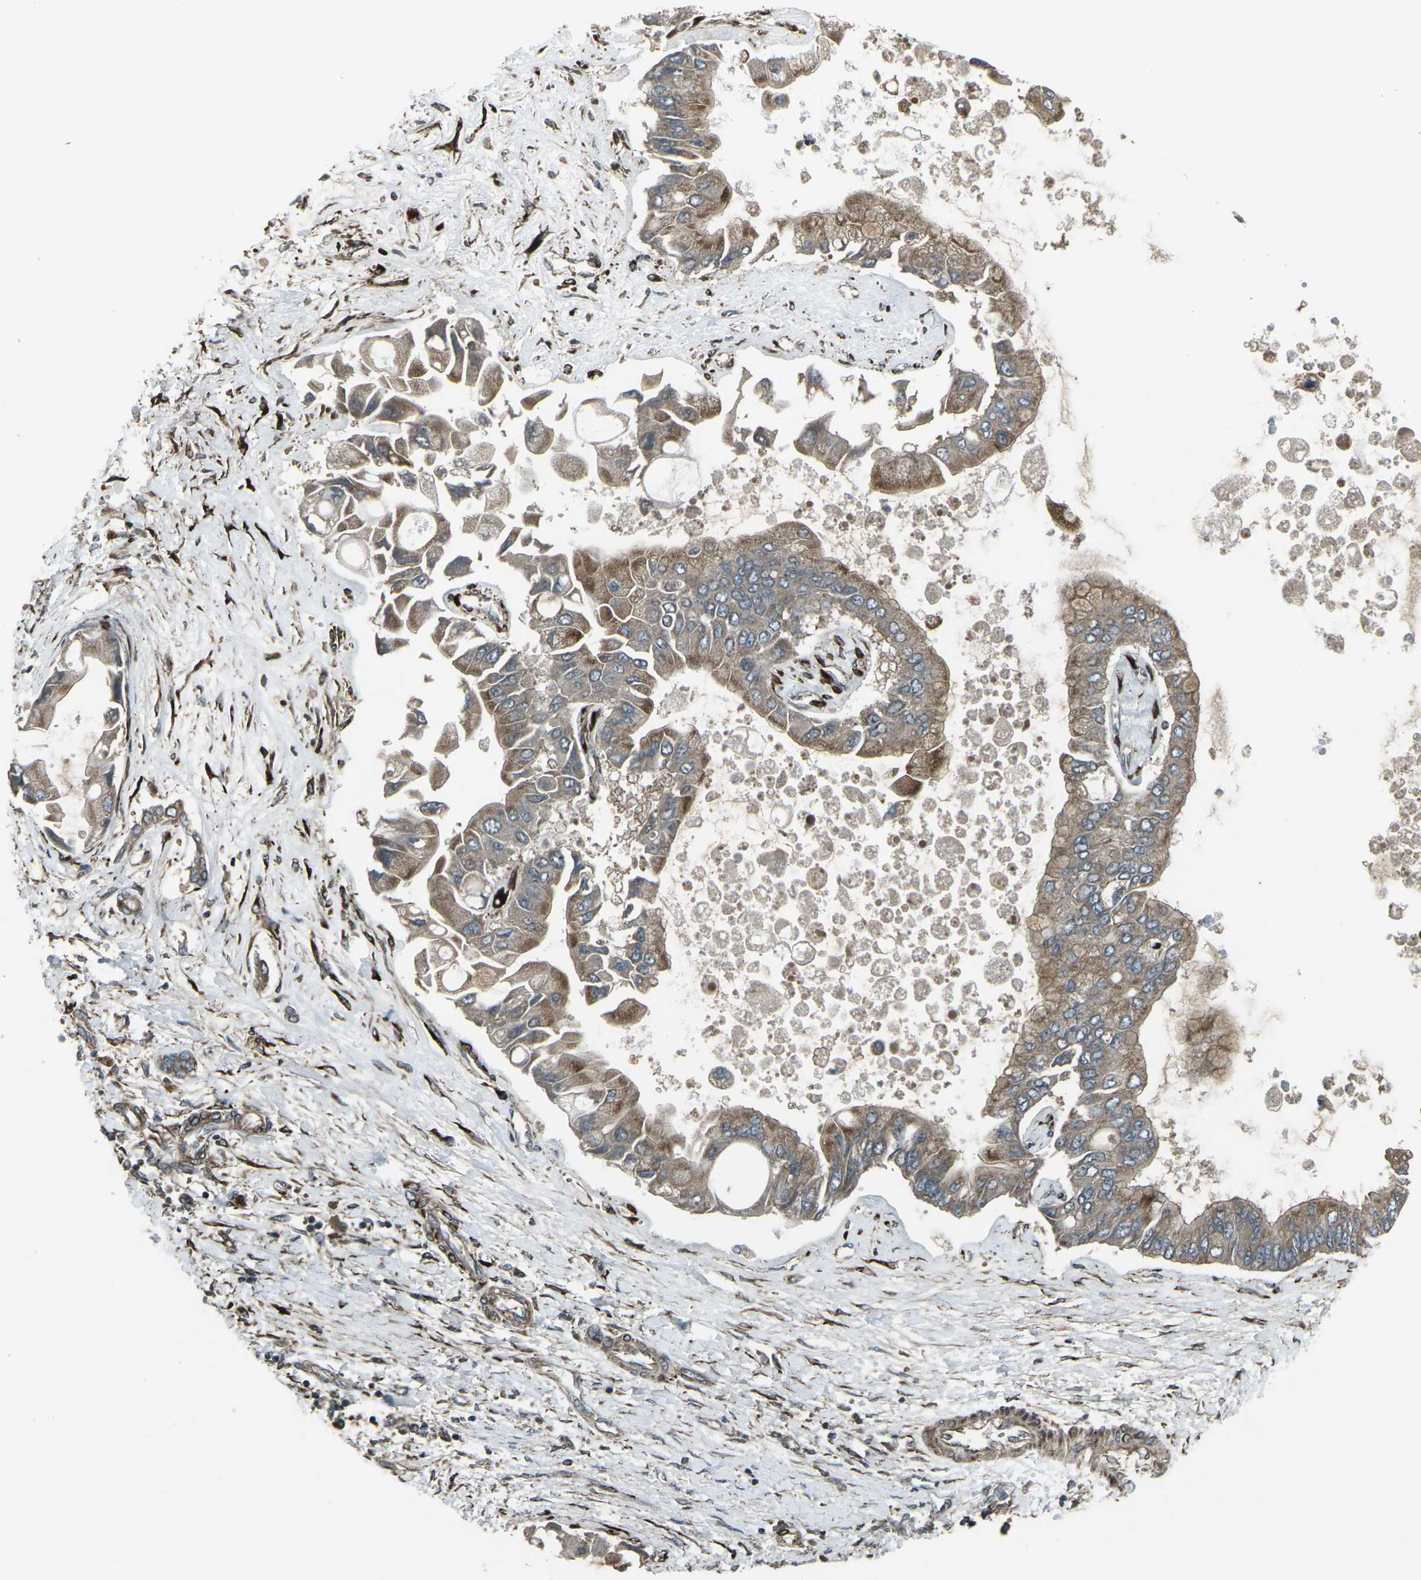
{"staining": {"intensity": "moderate", "quantity": "25%-75%", "location": "cytoplasmic/membranous"}, "tissue": "liver cancer", "cell_type": "Tumor cells", "image_type": "cancer", "snomed": [{"axis": "morphology", "description": "Cholangiocarcinoma"}, {"axis": "topography", "description": "Liver"}], "caption": "Immunohistochemistry (IHC) staining of cholangiocarcinoma (liver), which displays medium levels of moderate cytoplasmic/membranous positivity in about 25%-75% of tumor cells indicating moderate cytoplasmic/membranous protein expression. The staining was performed using DAB (3,3'-diaminobenzidine) (brown) for protein detection and nuclei were counterstained in hematoxylin (blue).", "gene": "LSMEM1", "patient": {"sex": "male", "age": 50}}